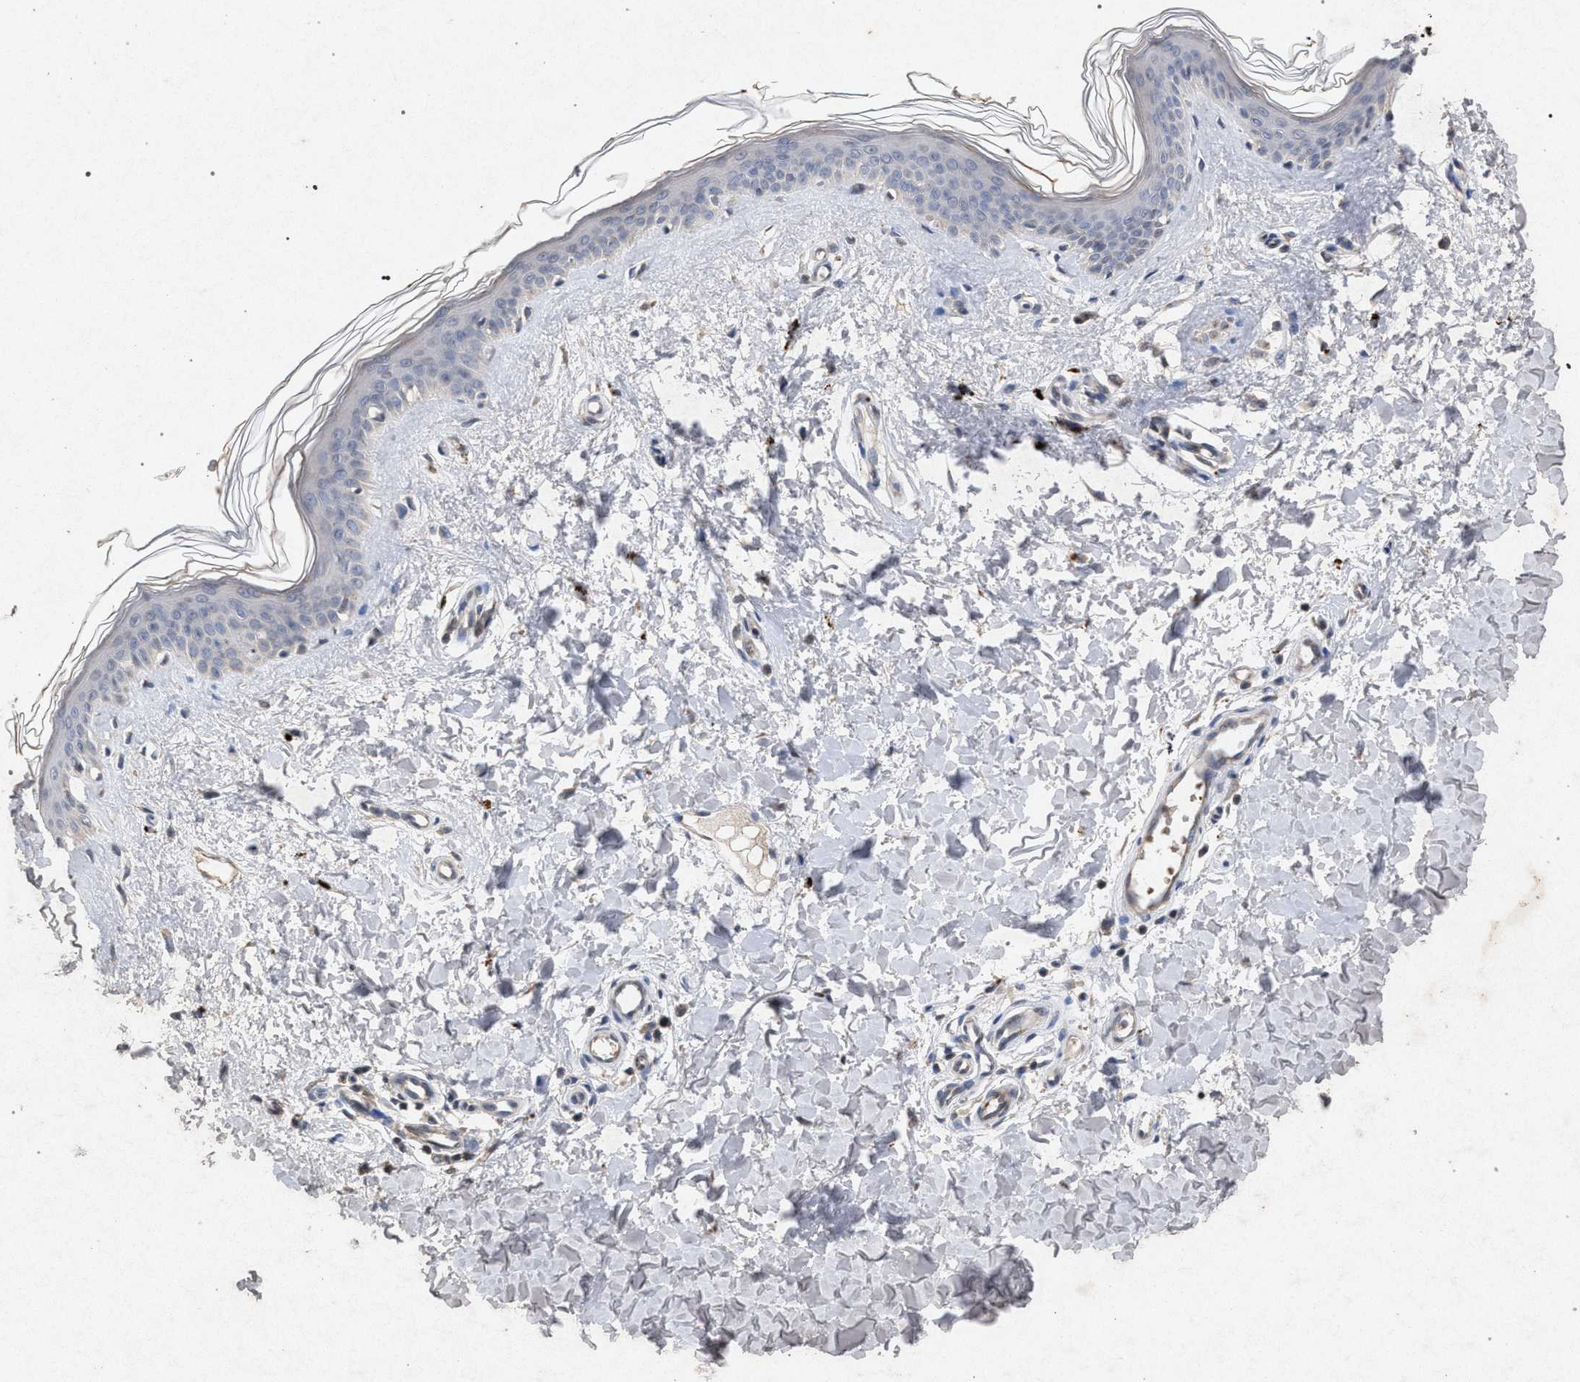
{"staining": {"intensity": "negative", "quantity": "none", "location": "none"}, "tissue": "skin", "cell_type": "Fibroblasts", "image_type": "normal", "snomed": [{"axis": "morphology", "description": "Normal tissue, NOS"}, {"axis": "topography", "description": "Skin"}], "caption": "The micrograph demonstrates no significant positivity in fibroblasts of skin.", "gene": "PKD2L1", "patient": {"sex": "female", "age": 41}}